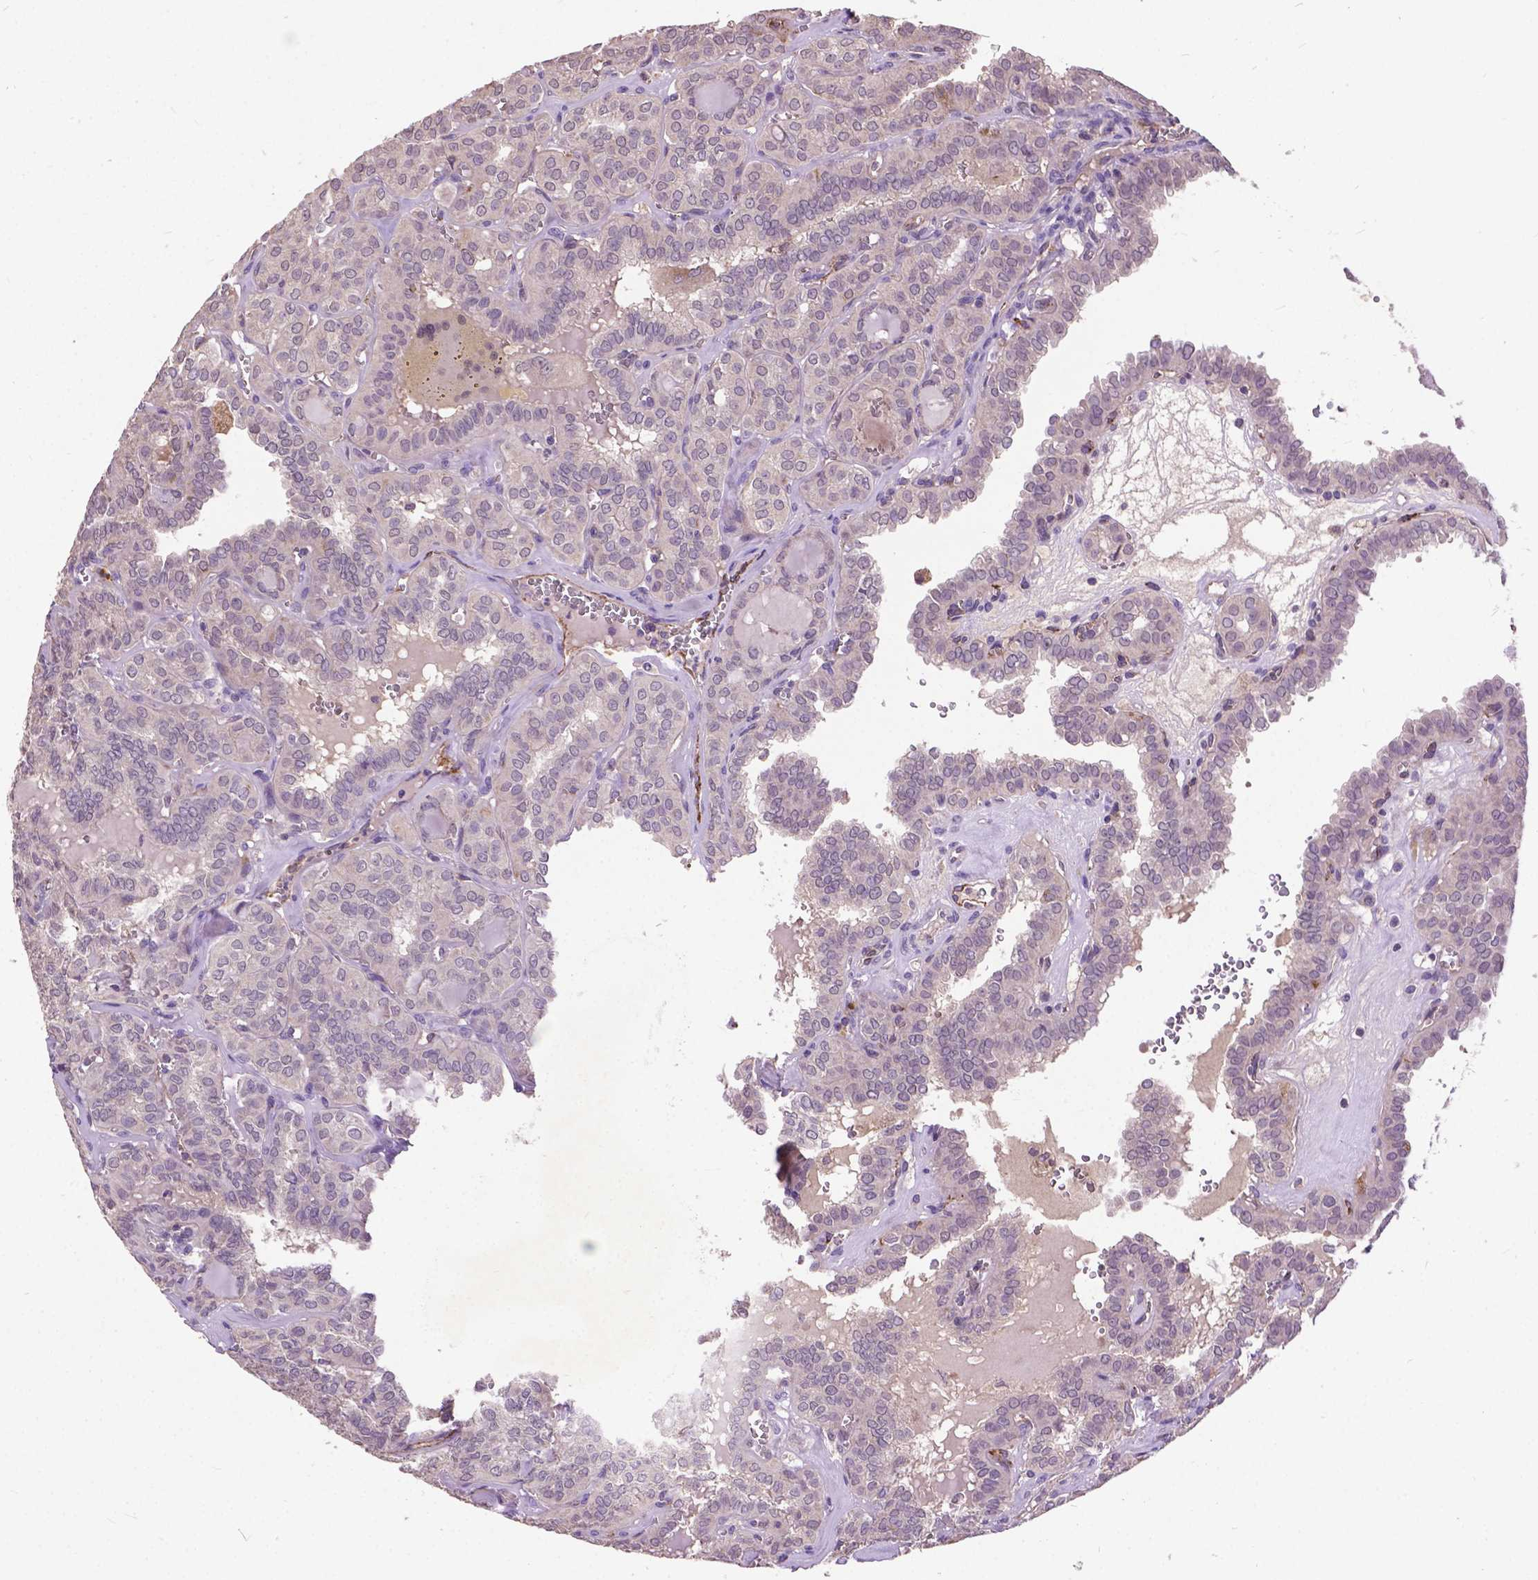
{"staining": {"intensity": "negative", "quantity": "none", "location": "none"}, "tissue": "thyroid cancer", "cell_type": "Tumor cells", "image_type": "cancer", "snomed": [{"axis": "morphology", "description": "Papillary adenocarcinoma, NOS"}, {"axis": "topography", "description": "Thyroid gland"}], "caption": "A photomicrograph of papillary adenocarcinoma (thyroid) stained for a protein shows no brown staining in tumor cells.", "gene": "ZNF337", "patient": {"sex": "female", "age": 41}}